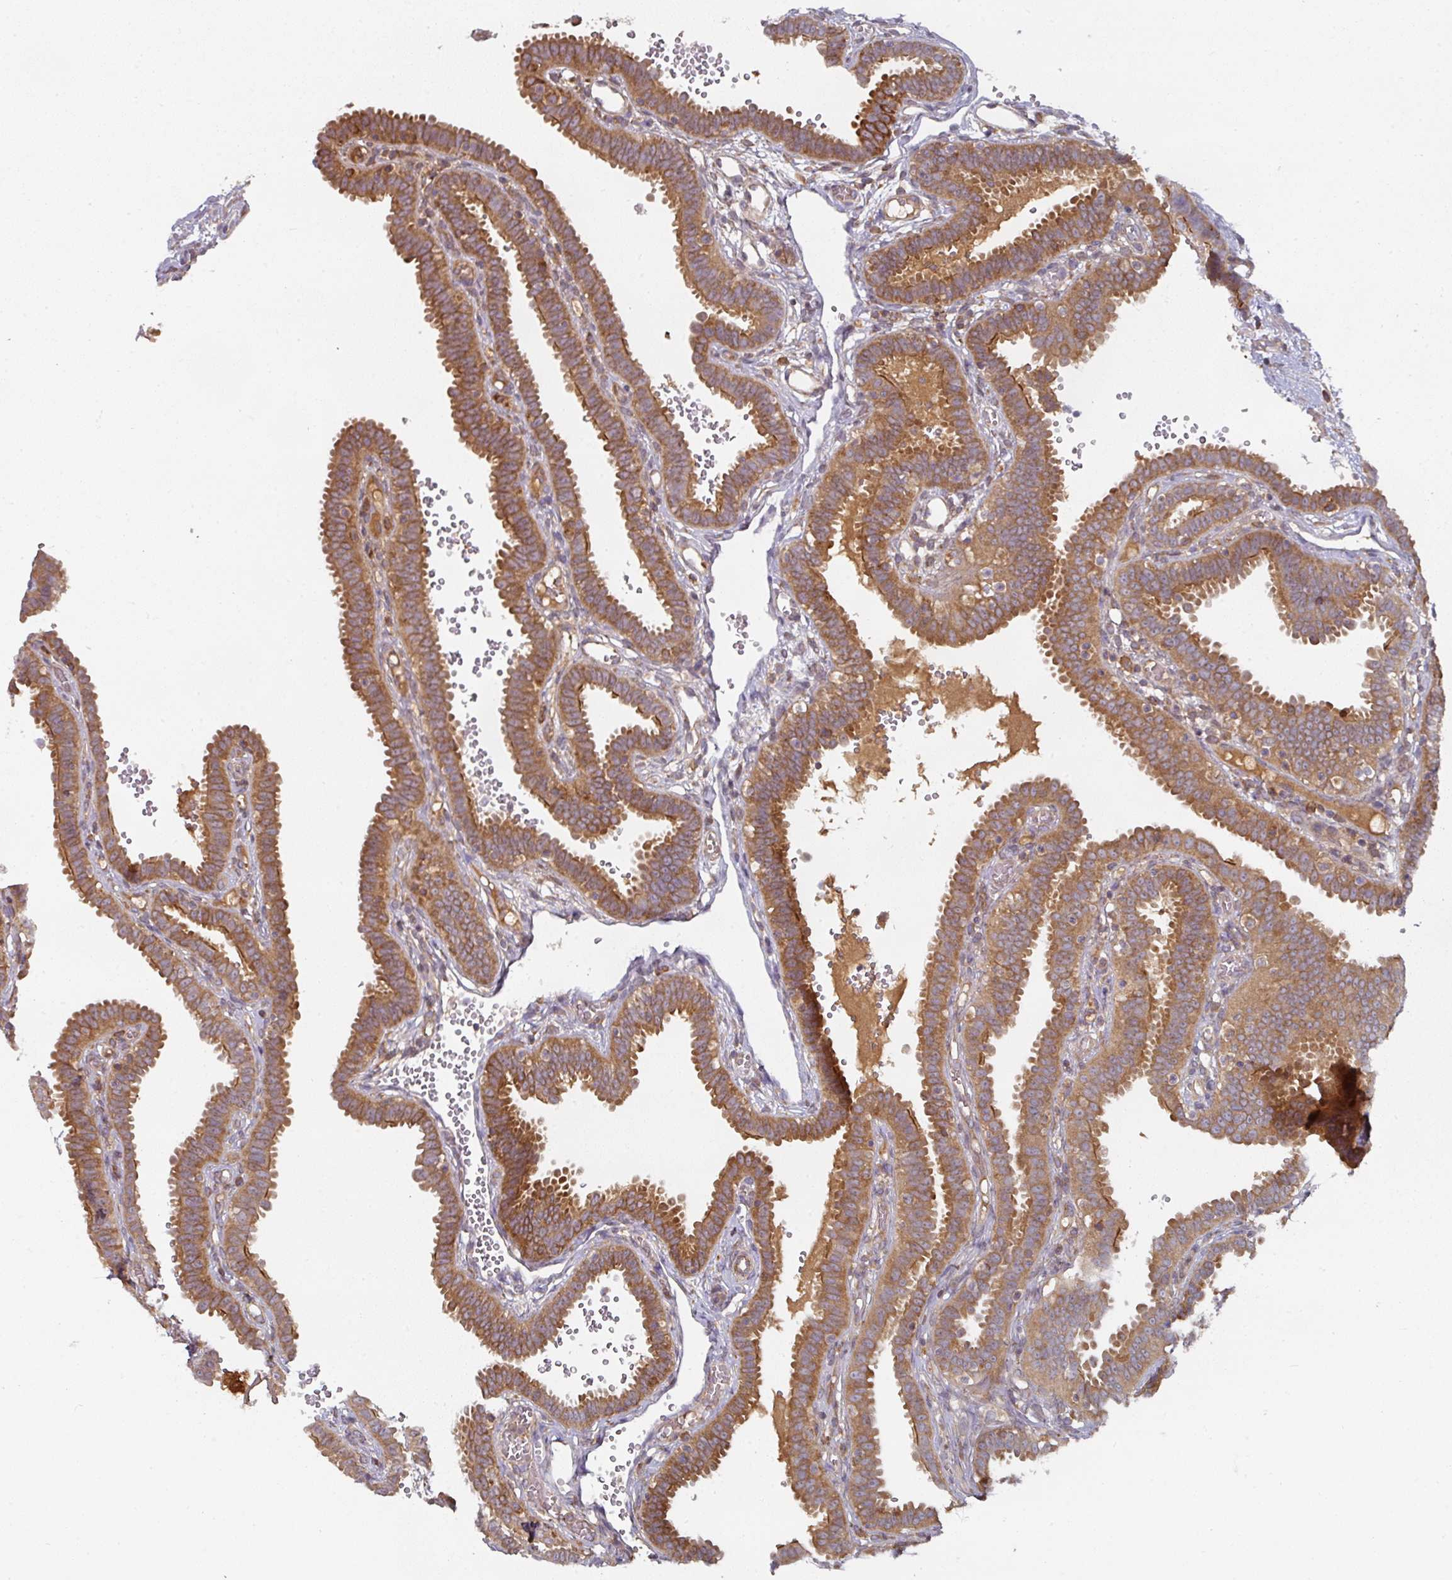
{"staining": {"intensity": "strong", "quantity": ">75%", "location": "cytoplasmic/membranous"}, "tissue": "fallopian tube", "cell_type": "Glandular cells", "image_type": "normal", "snomed": [{"axis": "morphology", "description": "Normal tissue, NOS"}, {"axis": "topography", "description": "Fallopian tube"}], "caption": "Glandular cells reveal high levels of strong cytoplasmic/membranous positivity in approximately >75% of cells in benign human fallopian tube. (DAB (3,3'-diaminobenzidine) = brown stain, brightfield microscopy at high magnification).", "gene": "CEP95", "patient": {"sex": "female", "age": 37}}